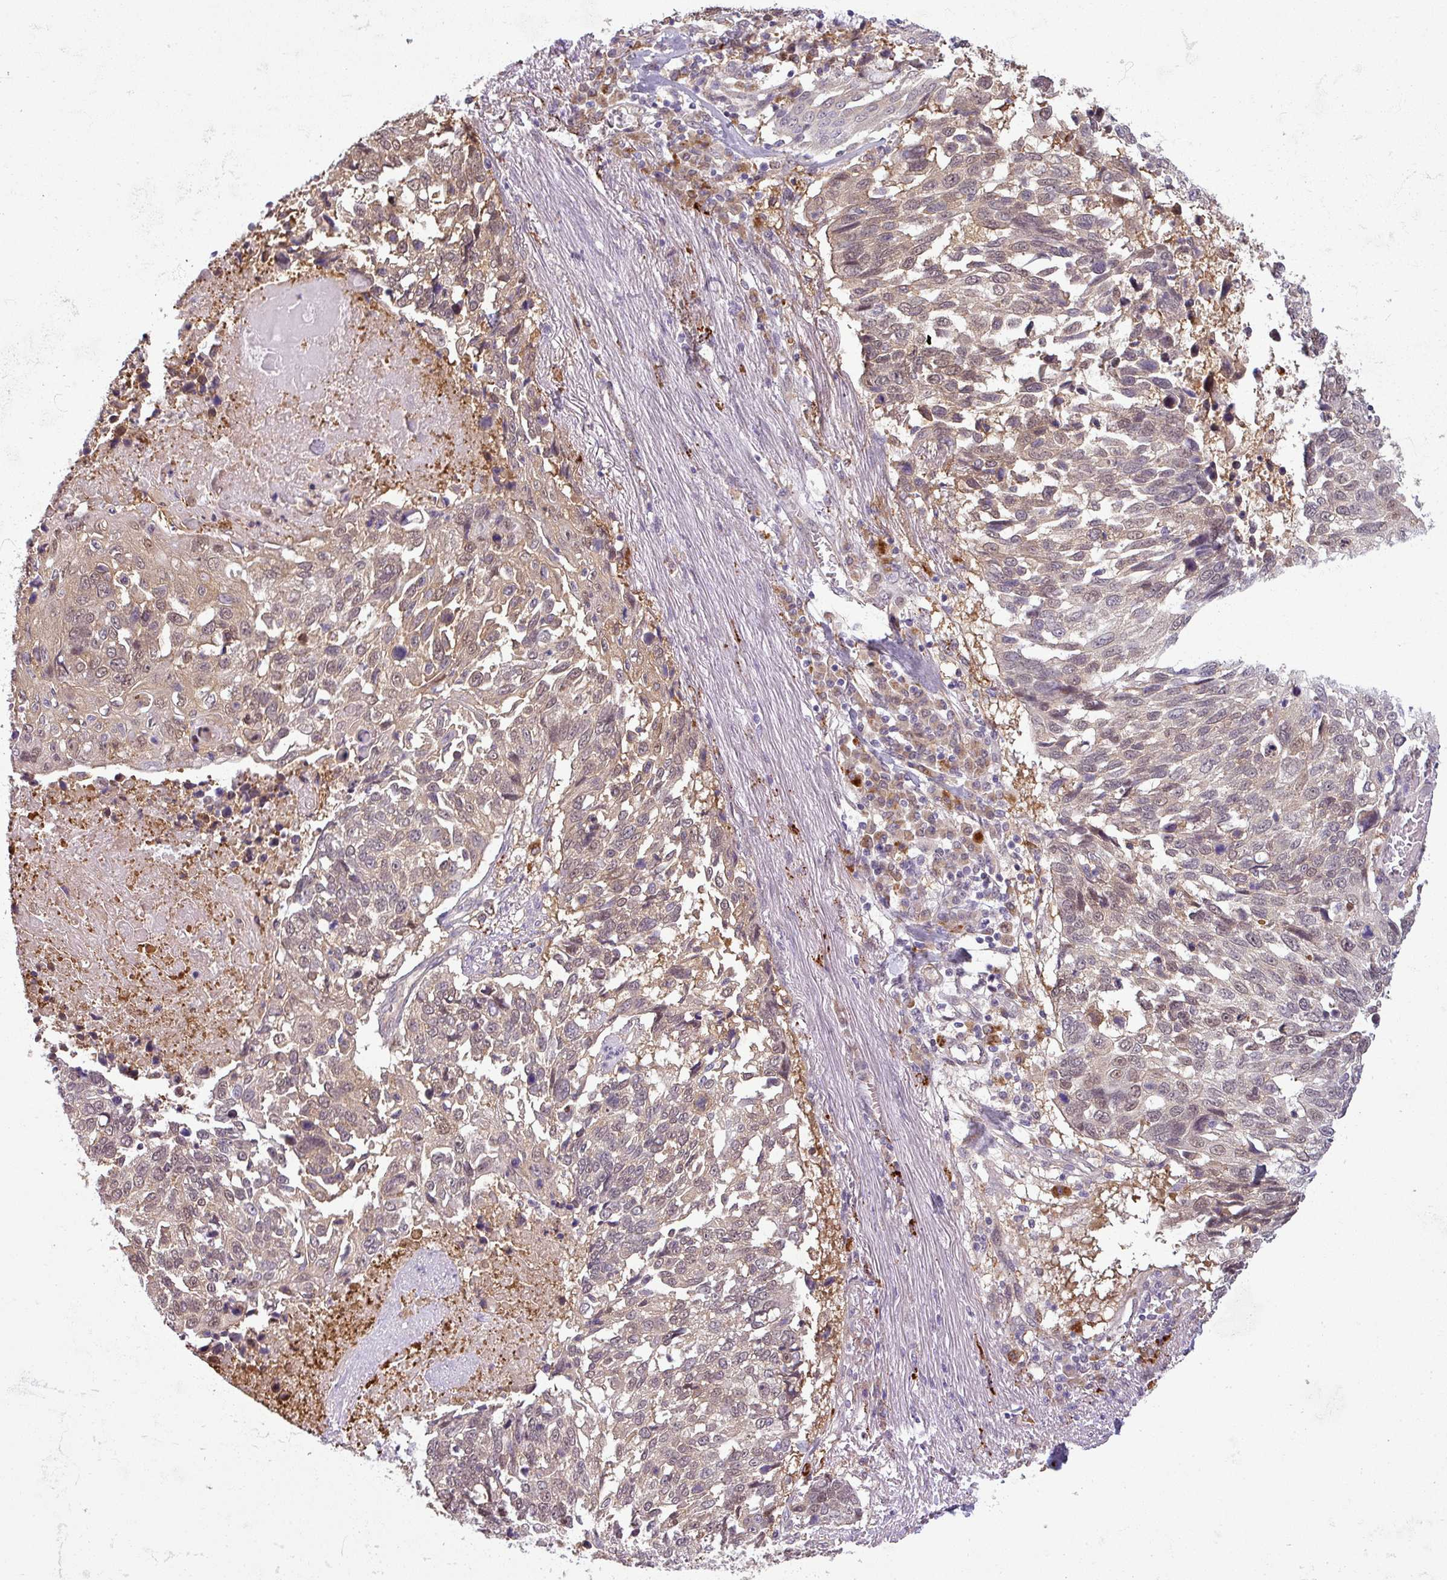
{"staining": {"intensity": "moderate", "quantity": "25%-75%", "location": "cytoplasmic/membranous,nuclear"}, "tissue": "lung cancer", "cell_type": "Tumor cells", "image_type": "cancer", "snomed": [{"axis": "morphology", "description": "Squamous cell carcinoma, NOS"}, {"axis": "topography", "description": "Lung"}], "caption": "This photomicrograph shows immunohistochemistry staining of lung cancer (squamous cell carcinoma), with medium moderate cytoplasmic/membranous and nuclear staining in about 25%-75% of tumor cells.", "gene": "CCDC144A", "patient": {"sex": "male", "age": 62}}